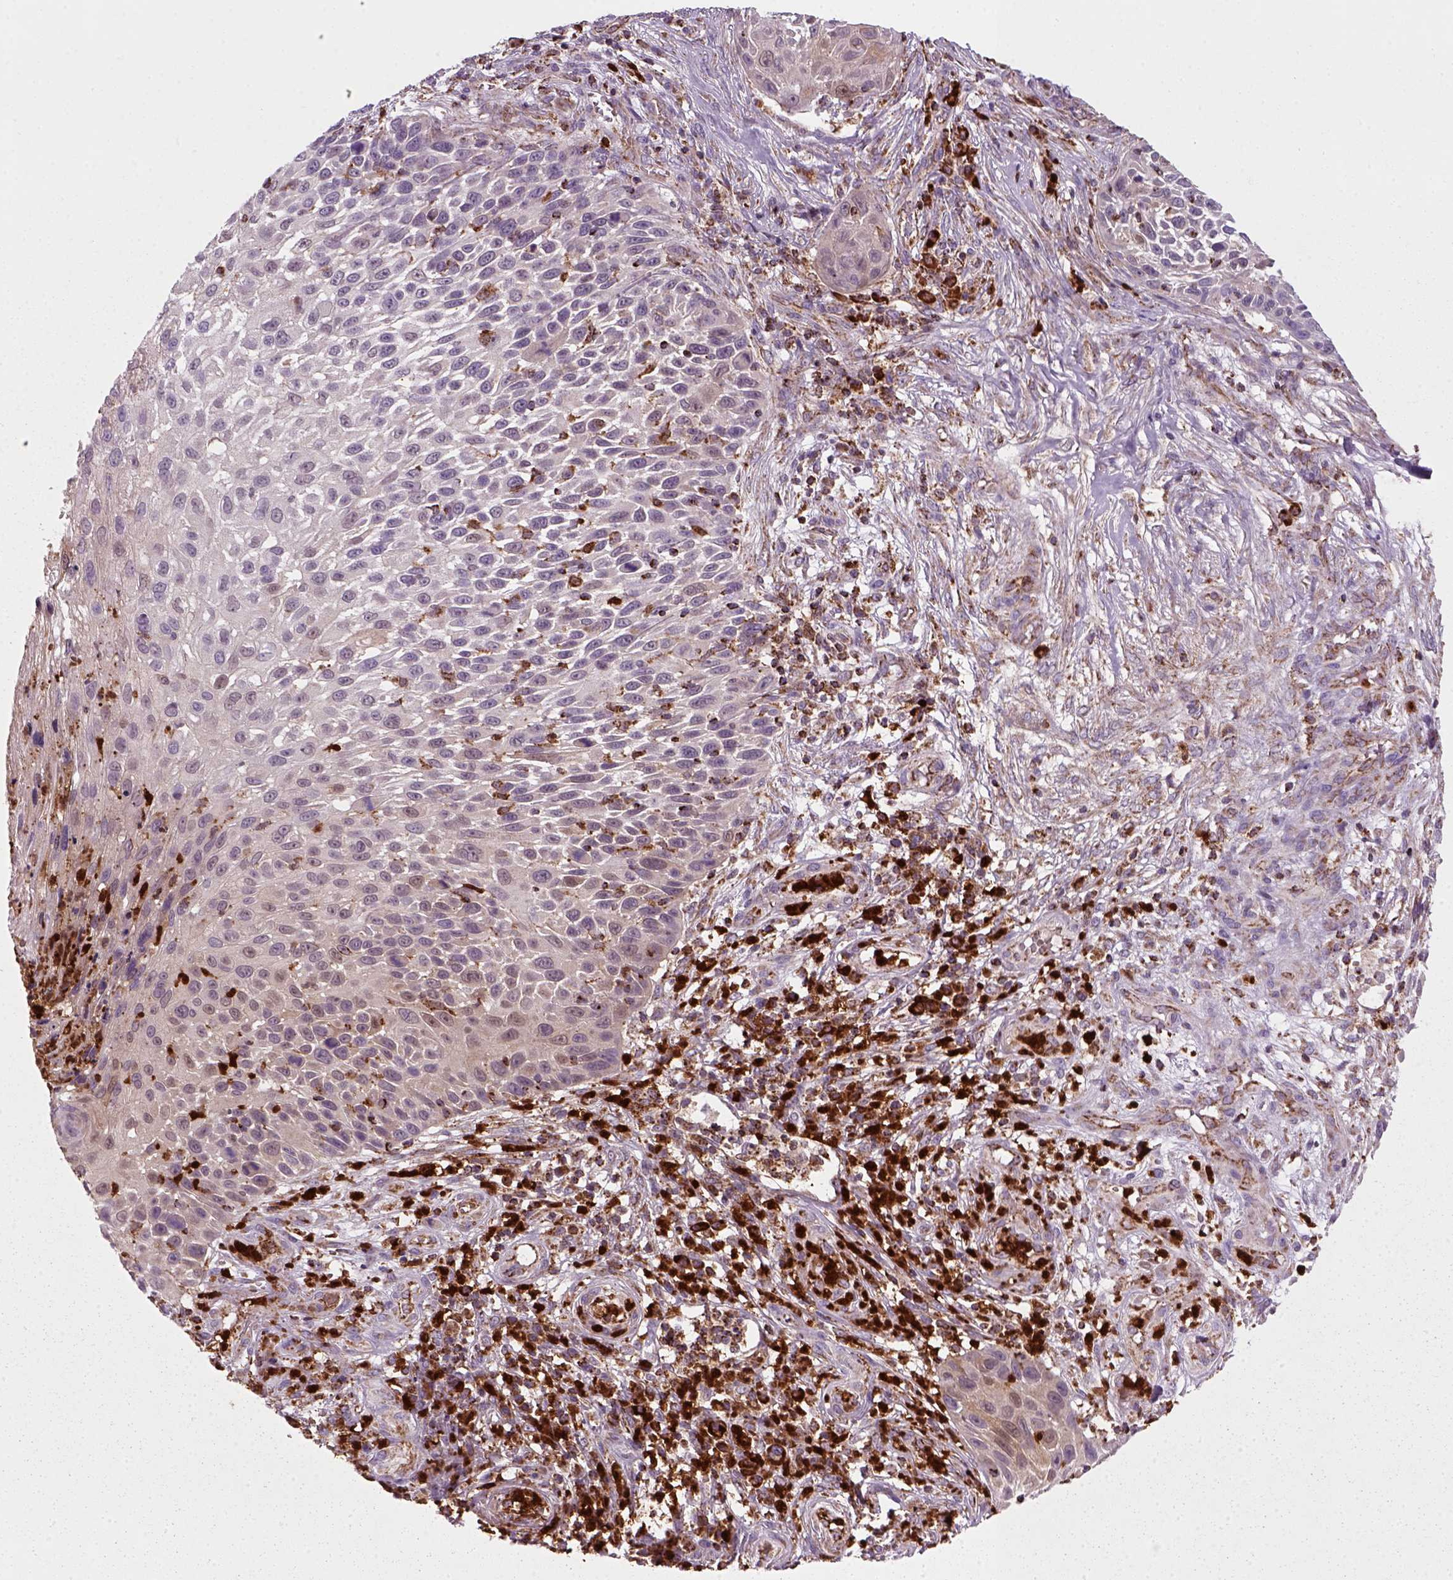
{"staining": {"intensity": "negative", "quantity": "none", "location": "none"}, "tissue": "skin cancer", "cell_type": "Tumor cells", "image_type": "cancer", "snomed": [{"axis": "morphology", "description": "Squamous cell carcinoma, NOS"}, {"axis": "topography", "description": "Skin"}], "caption": "Immunohistochemical staining of skin cancer reveals no significant expression in tumor cells.", "gene": "NUDT16L1", "patient": {"sex": "male", "age": 92}}